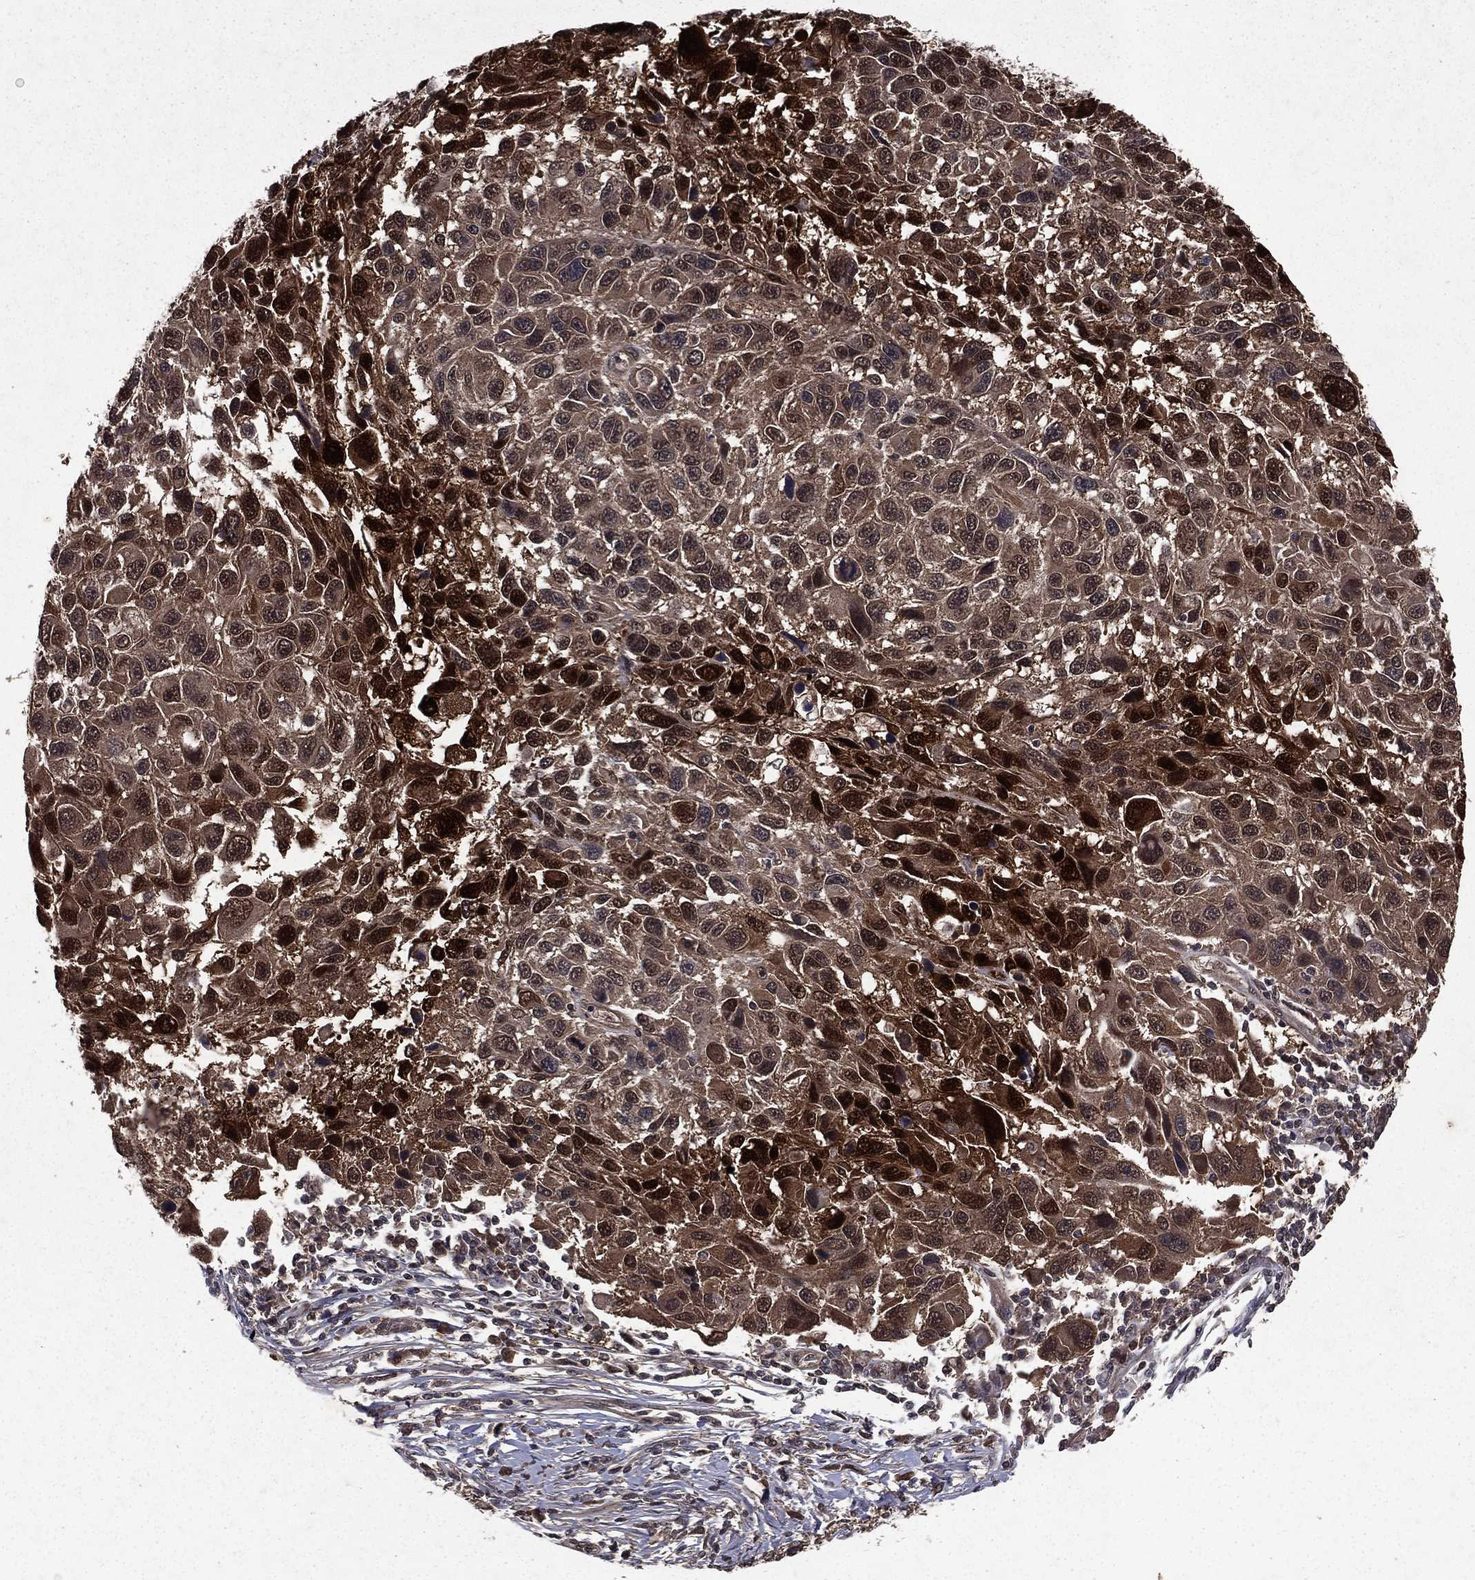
{"staining": {"intensity": "strong", "quantity": "<25%", "location": "cytoplasmic/membranous,nuclear"}, "tissue": "melanoma", "cell_type": "Tumor cells", "image_type": "cancer", "snomed": [{"axis": "morphology", "description": "Malignant melanoma, NOS"}, {"axis": "topography", "description": "Skin"}], "caption": "Brown immunohistochemical staining in human melanoma demonstrates strong cytoplasmic/membranous and nuclear staining in about <25% of tumor cells.", "gene": "FGD1", "patient": {"sex": "male", "age": 53}}